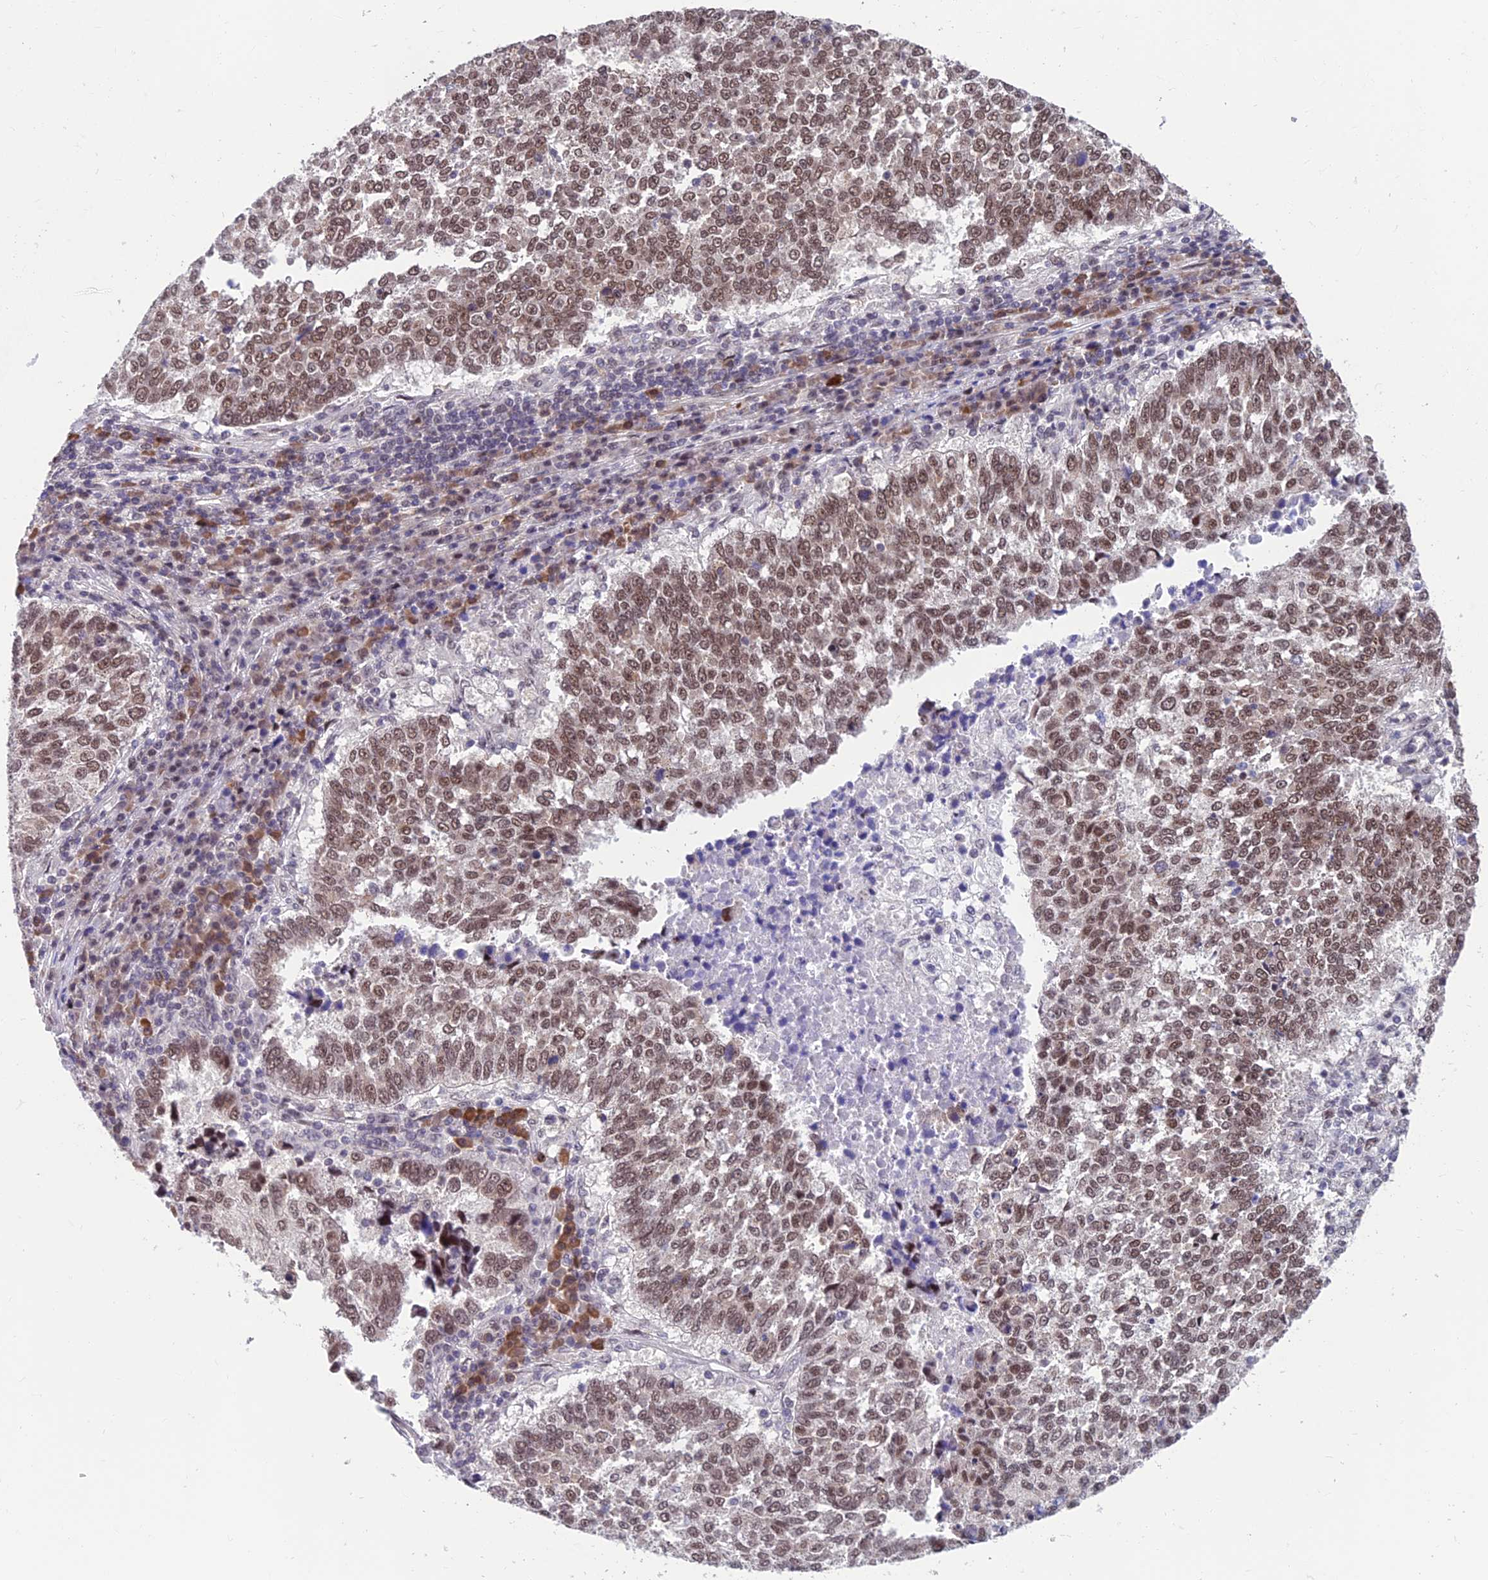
{"staining": {"intensity": "moderate", "quantity": ">75%", "location": "nuclear"}, "tissue": "lung cancer", "cell_type": "Tumor cells", "image_type": "cancer", "snomed": [{"axis": "morphology", "description": "Squamous cell carcinoma, NOS"}, {"axis": "topography", "description": "Lung"}], "caption": "High-magnification brightfield microscopy of lung cancer stained with DAB (brown) and counterstained with hematoxylin (blue). tumor cells exhibit moderate nuclear positivity is identified in approximately>75% of cells.", "gene": "KIAA1191", "patient": {"sex": "male", "age": 73}}